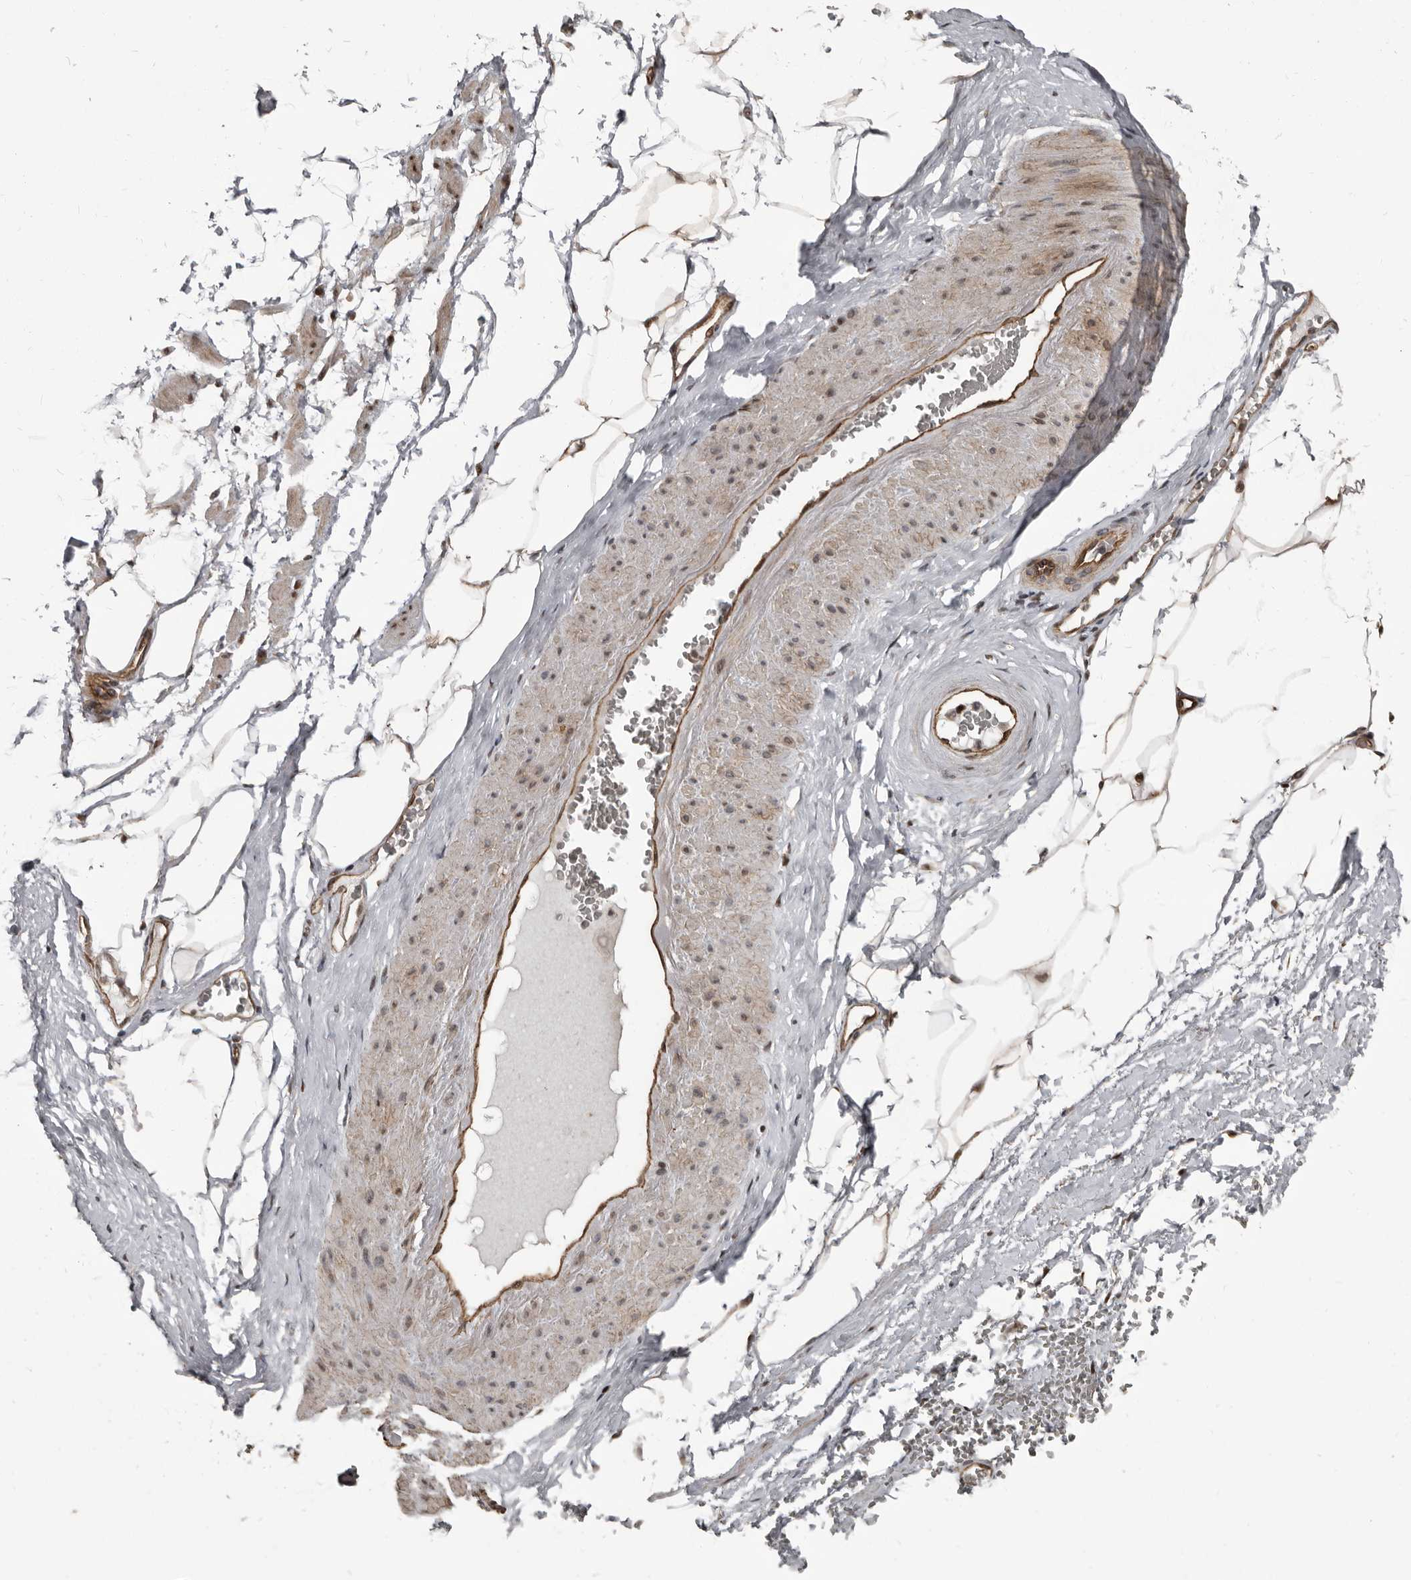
{"staining": {"intensity": "moderate", "quantity": ">75%", "location": "cytoplasmic/membranous,nuclear"}, "tissue": "adipose tissue", "cell_type": "Adipocytes", "image_type": "normal", "snomed": [{"axis": "morphology", "description": "Normal tissue, NOS"}, {"axis": "morphology", "description": "Adenocarcinoma, Low grade"}, {"axis": "topography", "description": "Prostate"}, {"axis": "topography", "description": "Peripheral nerve tissue"}], "caption": "This image displays IHC staining of benign adipose tissue, with medium moderate cytoplasmic/membranous,nuclear positivity in about >75% of adipocytes.", "gene": "CHD1L", "patient": {"sex": "male", "age": 63}}